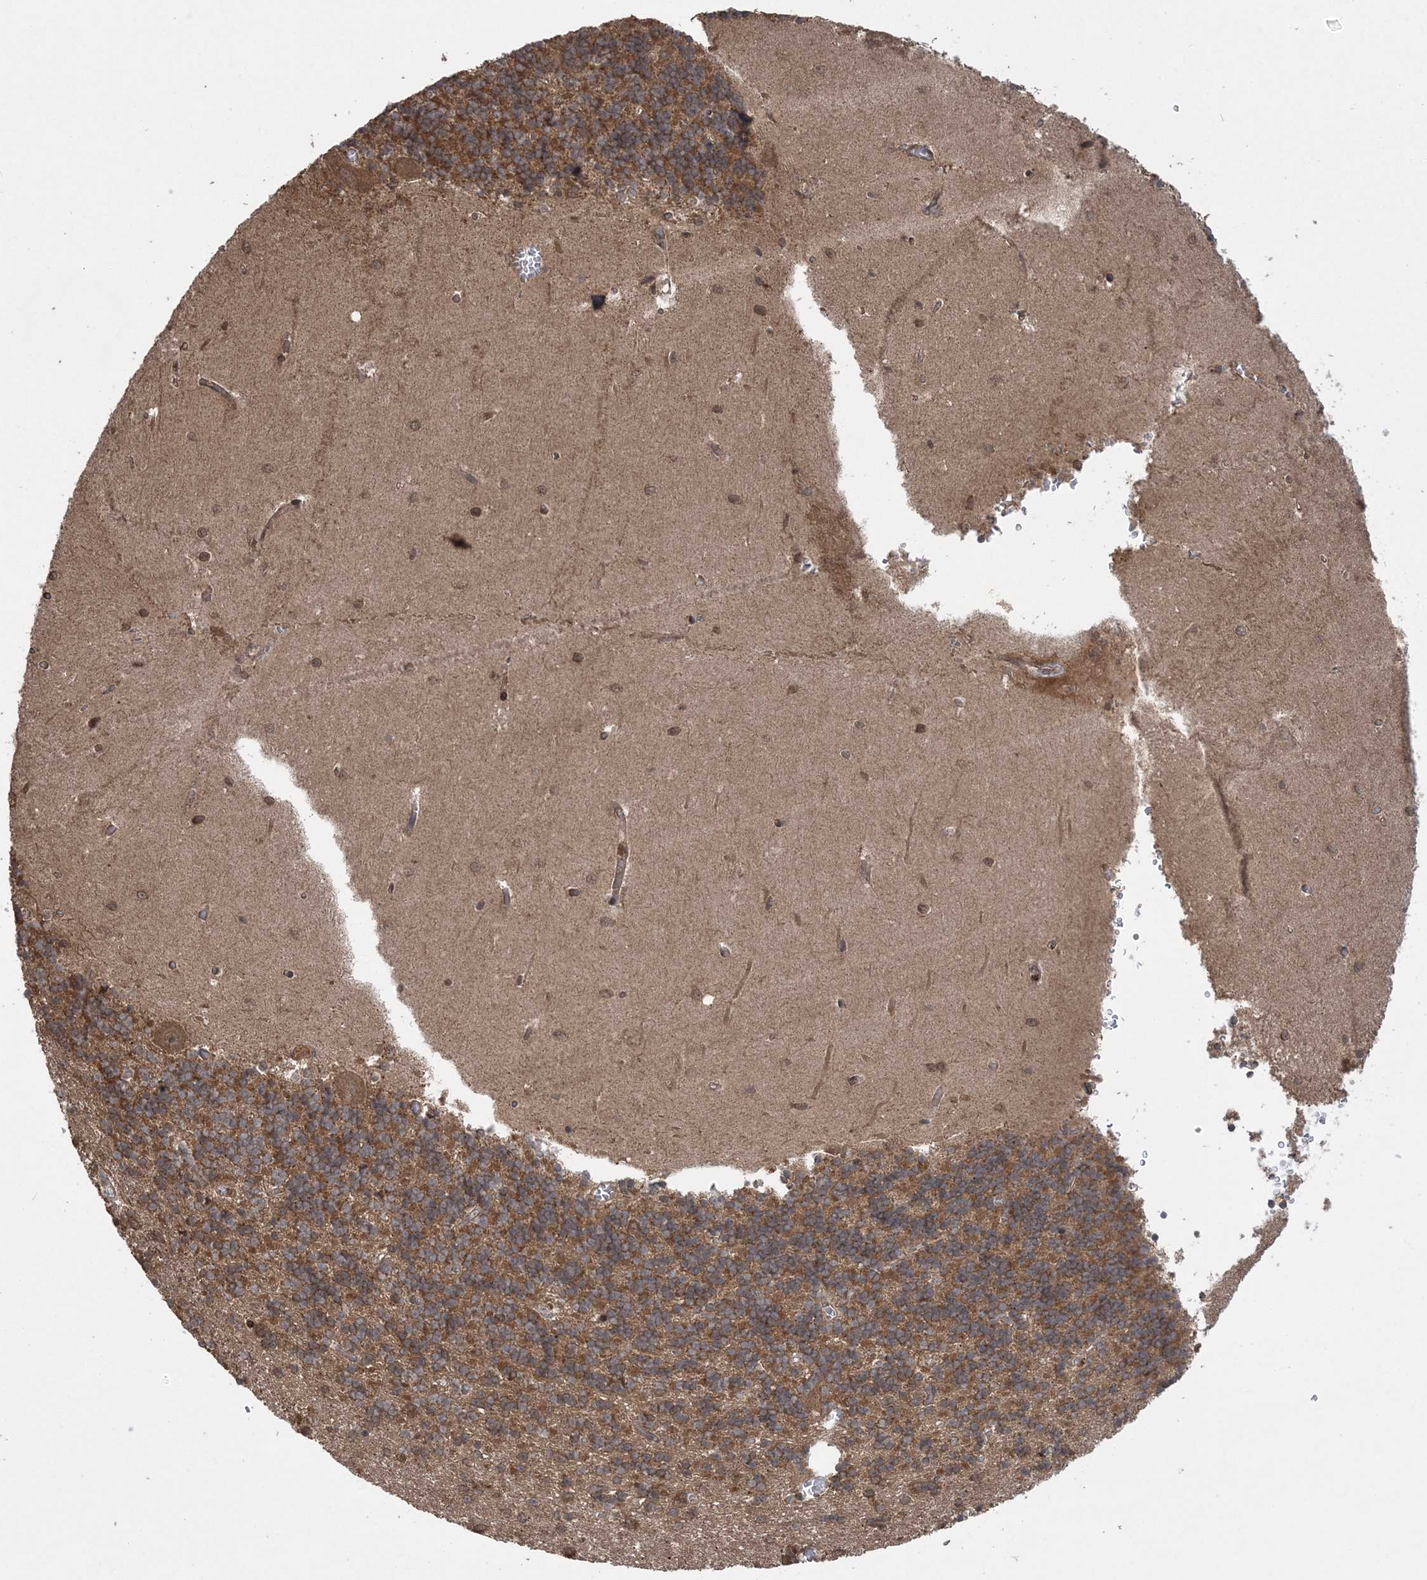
{"staining": {"intensity": "moderate", "quantity": "25%-75%", "location": "cytoplasmic/membranous"}, "tissue": "cerebellum", "cell_type": "Cells in granular layer", "image_type": "normal", "snomed": [{"axis": "morphology", "description": "Normal tissue, NOS"}, {"axis": "topography", "description": "Cerebellum"}], "caption": "Protein staining of benign cerebellum displays moderate cytoplasmic/membranous staining in about 25%-75% of cells in granular layer. The staining was performed using DAB to visualize the protein expression in brown, while the nuclei were stained in blue with hematoxylin (Magnification: 20x).", "gene": "LACC1", "patient": {"sex": "male", "age": 37}}